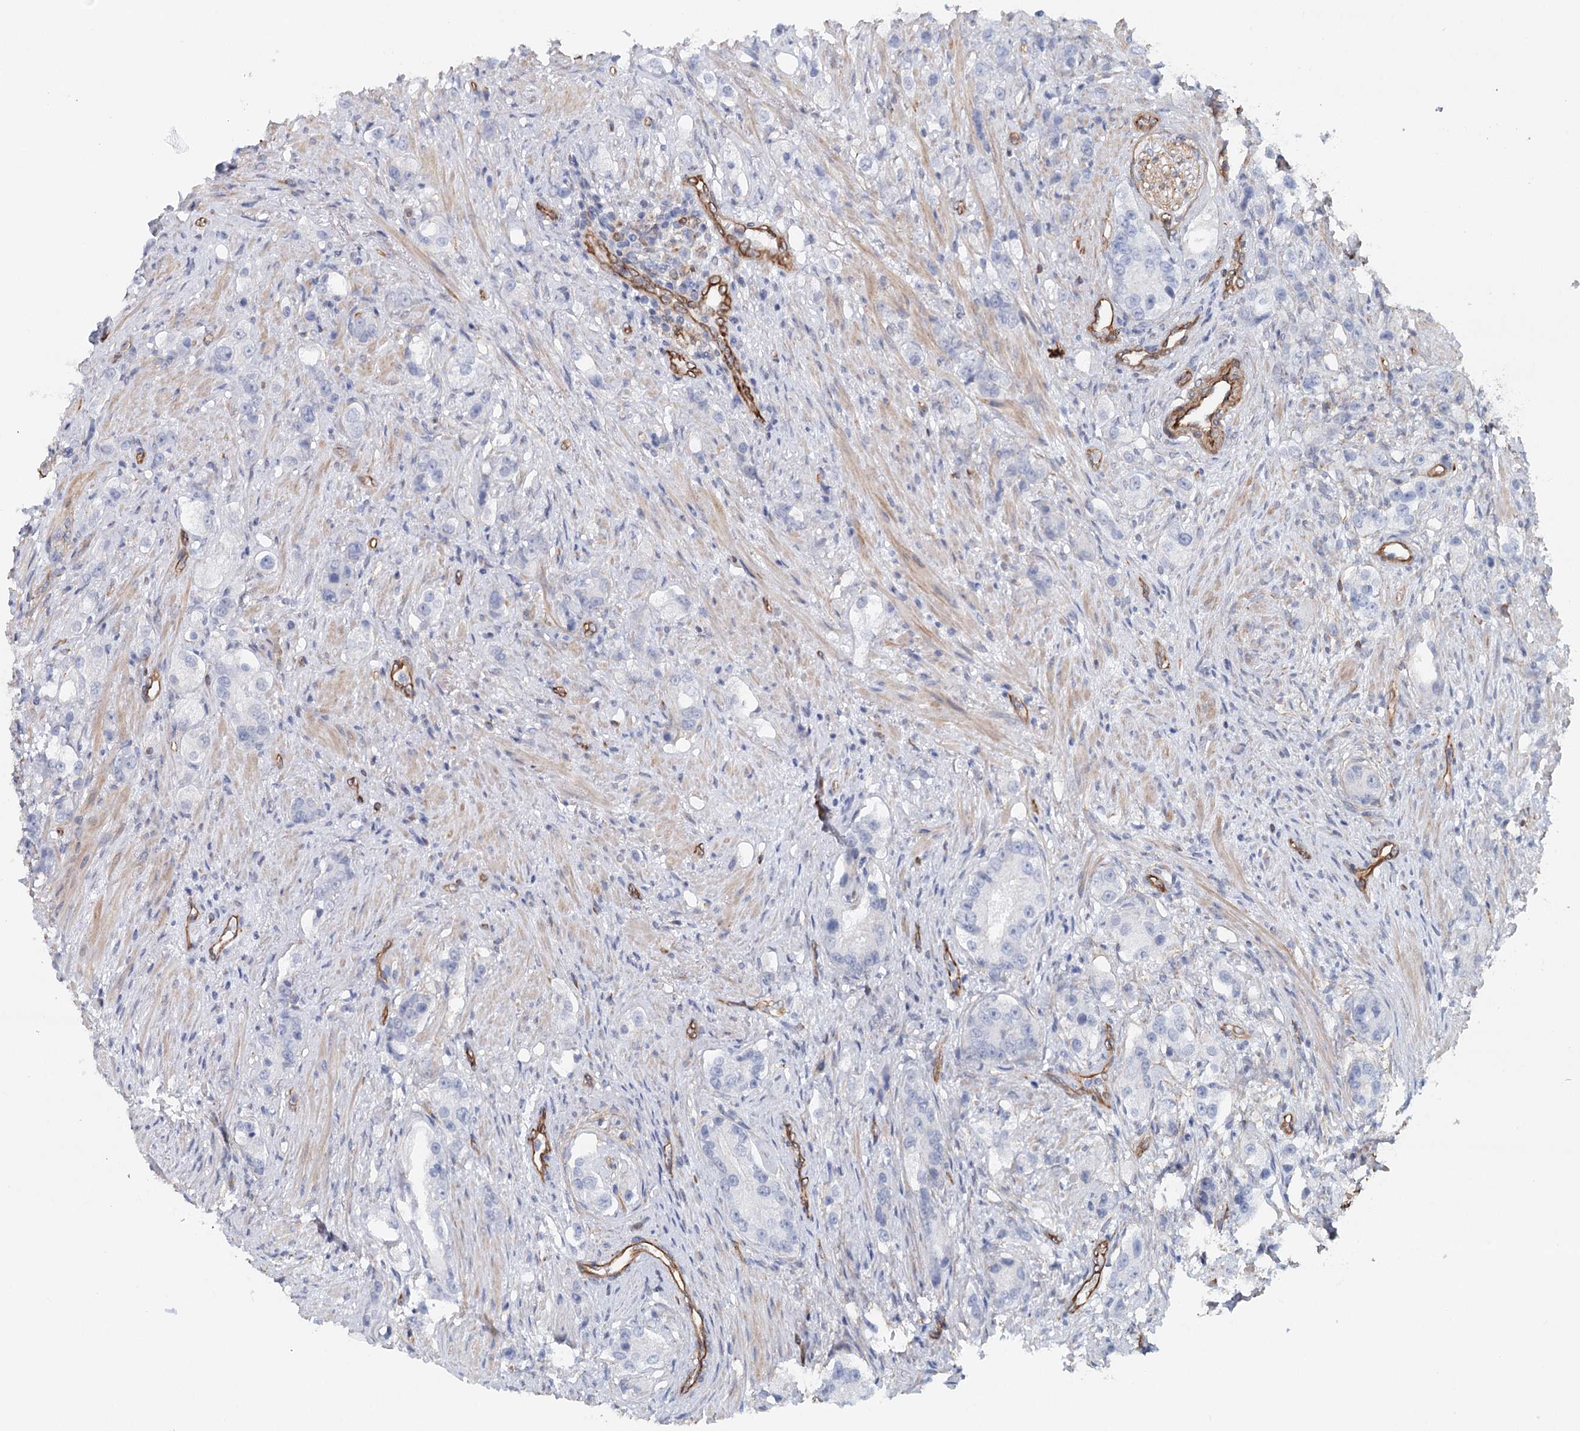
{"staining": {"intensity": "negative", "quantity": "none", "location": "none"}, "tissue": "prostate cancer", "cell_type": "Tumor cells", "image_type": "cancer", "snomed": [{"axis": "morphology", "description": "Adenocarcinoma, High grade"}, {"axis": "topography", "description": "Prostate"}], "caption": "An image of human prostate cancer is negative for staining in tumor cells.", "gene": "SYNPO", "patient": {"sex": "male", "age": 63}}